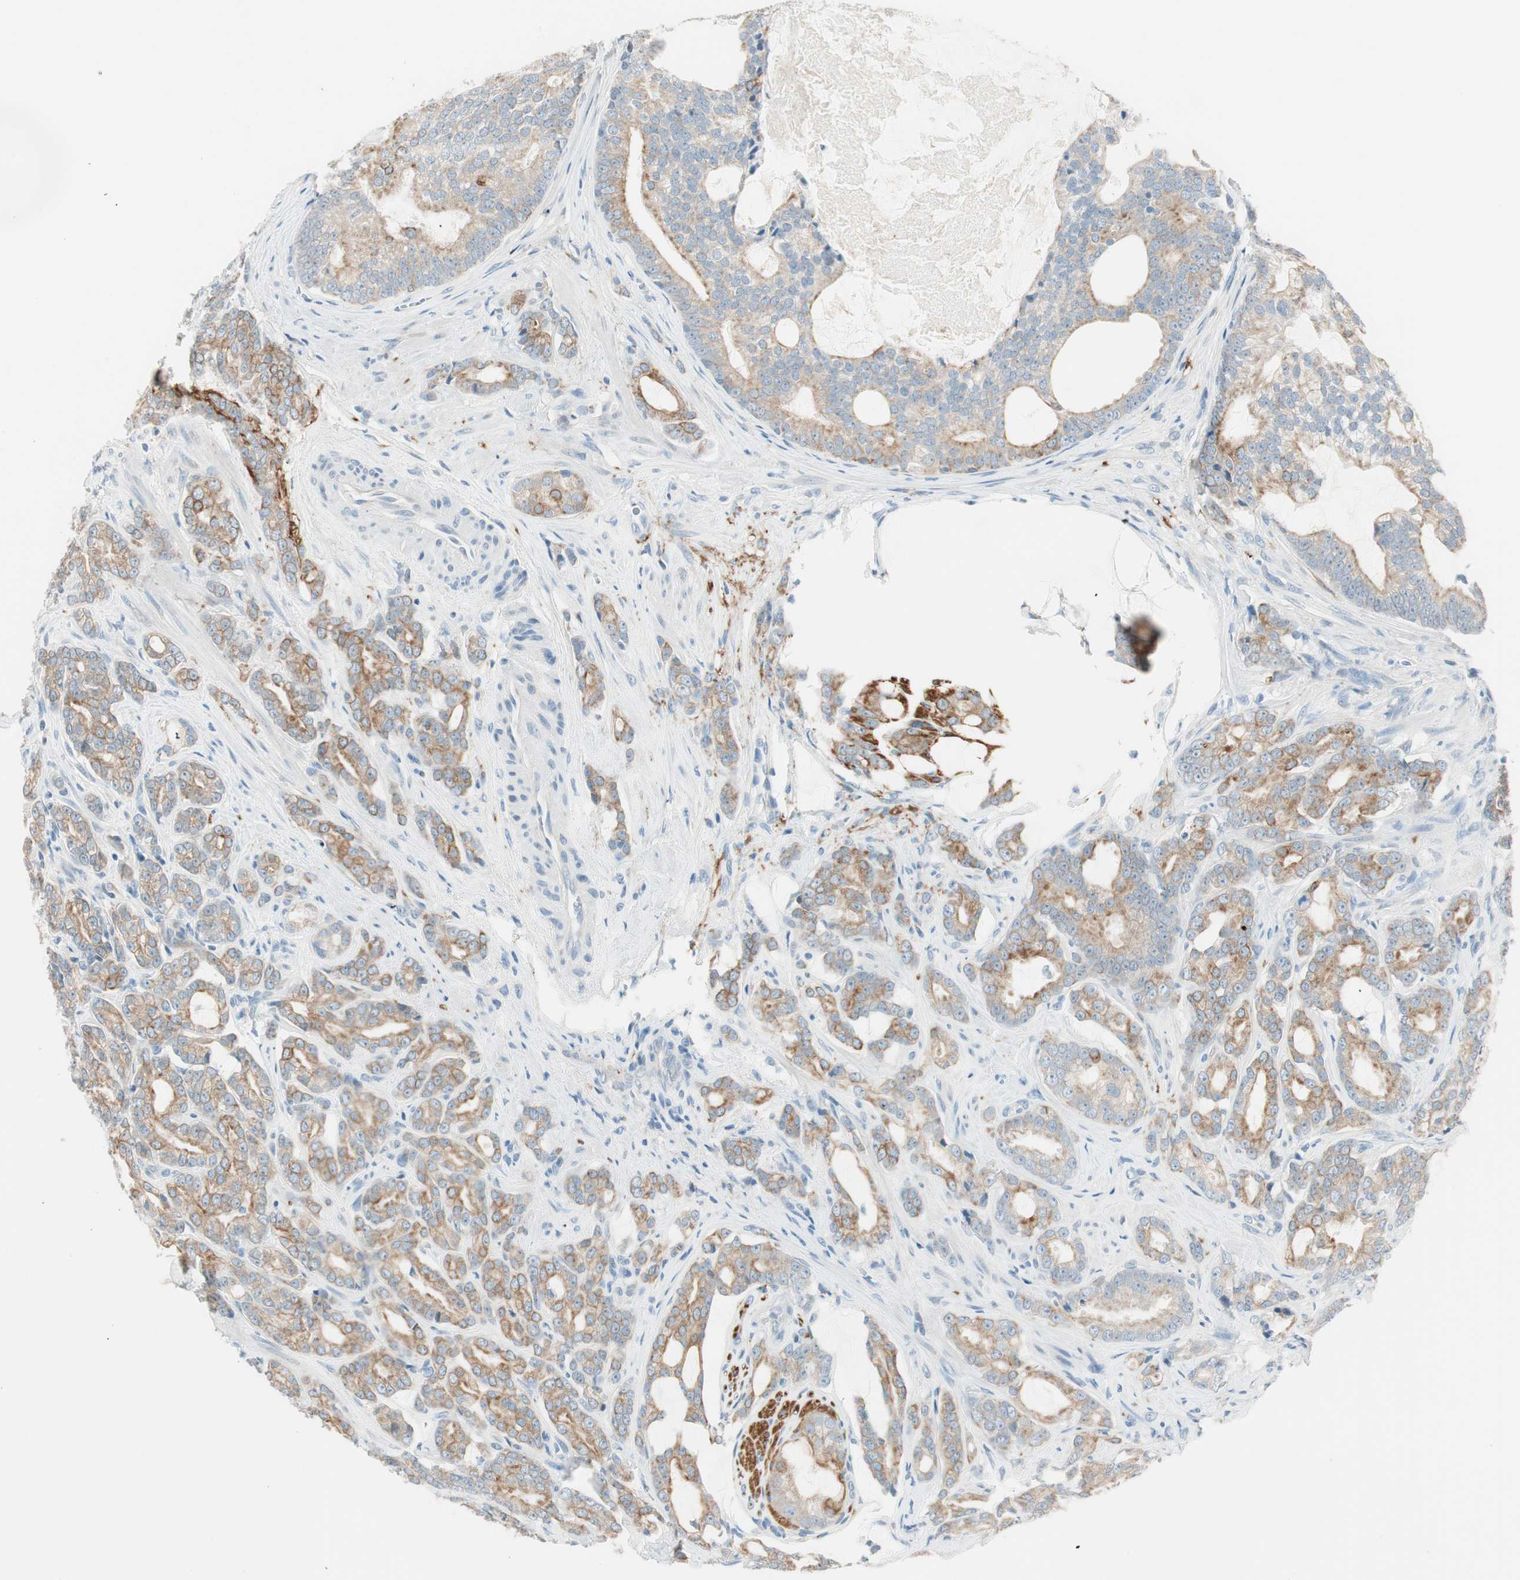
{"staining": {"intensity": "moderate", "quantity": ">75%", "location": "cytoplasmic/membranous"}, "tissue": "prostate cancer", "cell_type": "Tumor cells", "image_type": "cancer", "snomed": [{"axis": "morphology", "description": "Adenocarcinoma, Low grade"}, {"axis": "topography", "description": "Prostate"}], "caption": "Tumor cells exhibit medium levels of moderate cytoplasmic/membranous expression in approximately >75% of cells in human prostate cancer (adenocarcinoma (low-grade)).", "gene": "GNAO1", "patient": {"sex": "male", "age": 58}}